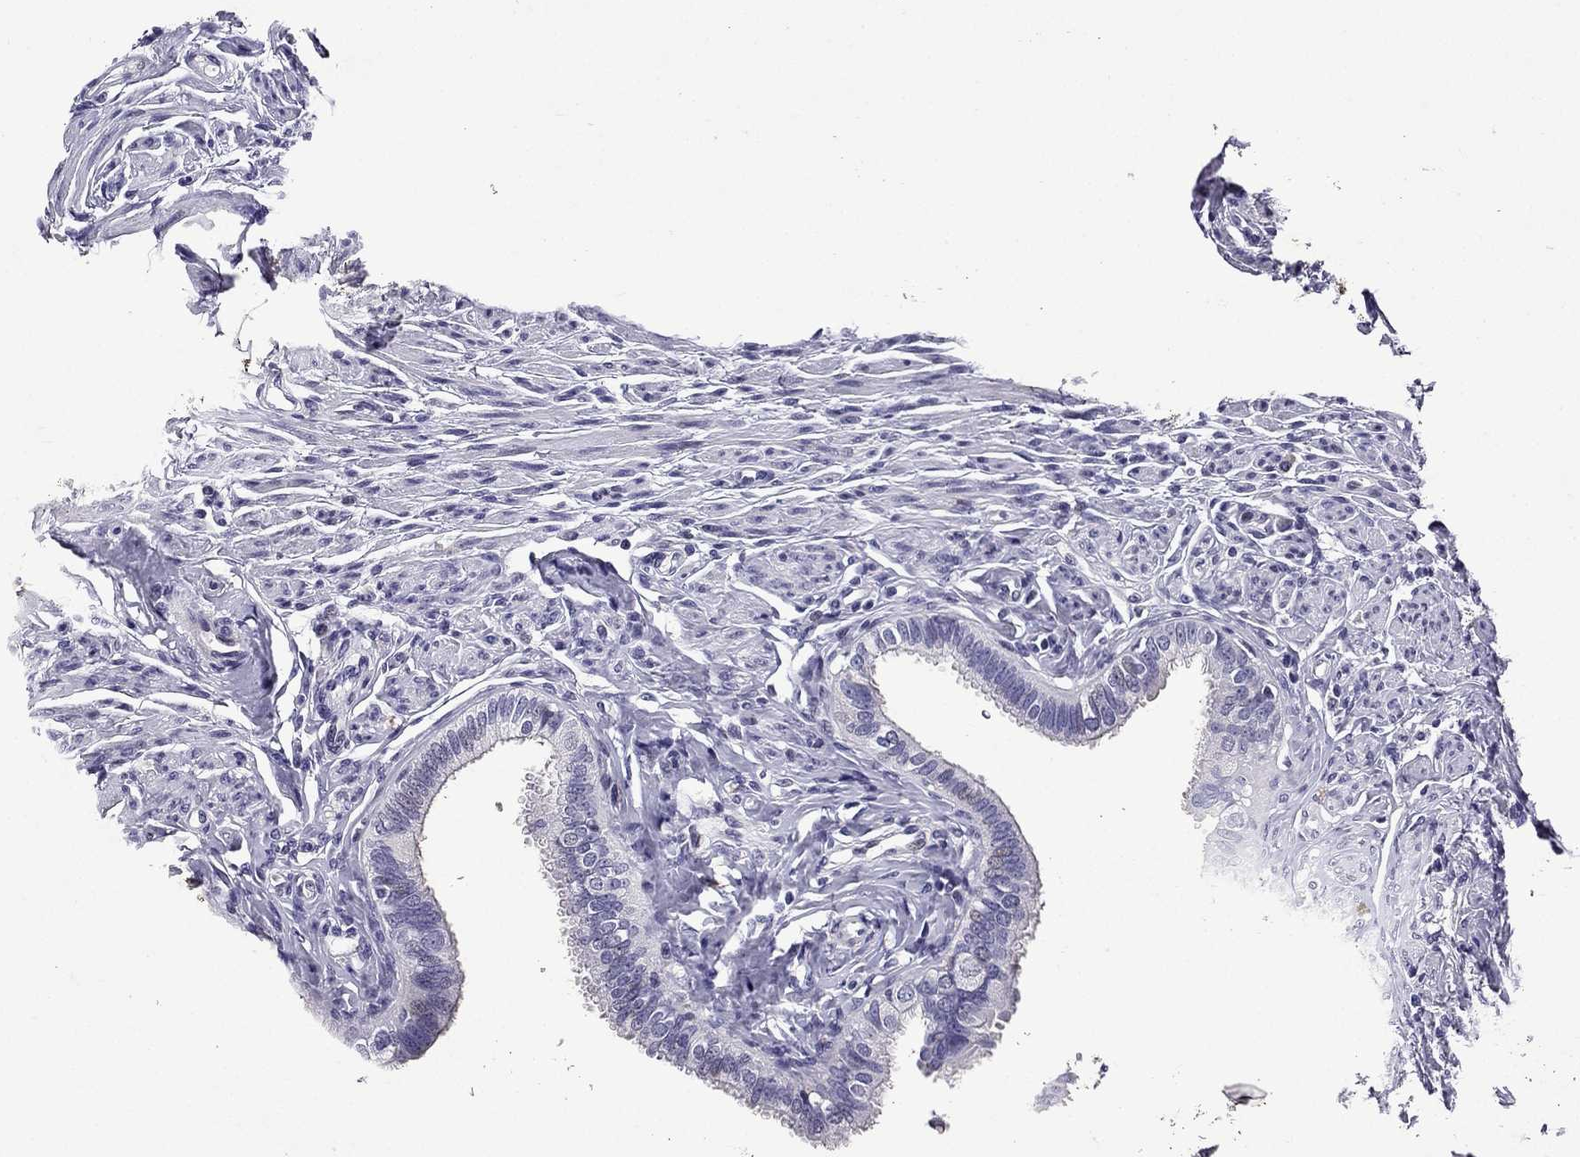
{"staining": {"intensity": "negative", "quantity": "none", "location": "none"}, "tissue": "fallopian tube", "cell_type": "Glandular cells", "image_type": "normal", "snomed": [{"axis": "morphology", "description": "Normal tissue, NOS"}, {"axis": "topography", "description": "Fallopian tube"}], "caption": "This is an IHC photomicrograph of unremarkable human fallopian tube. There is no expression in glandular cells.", "gene": "TTN", "patient": {"sex": "female", "age": 54}}